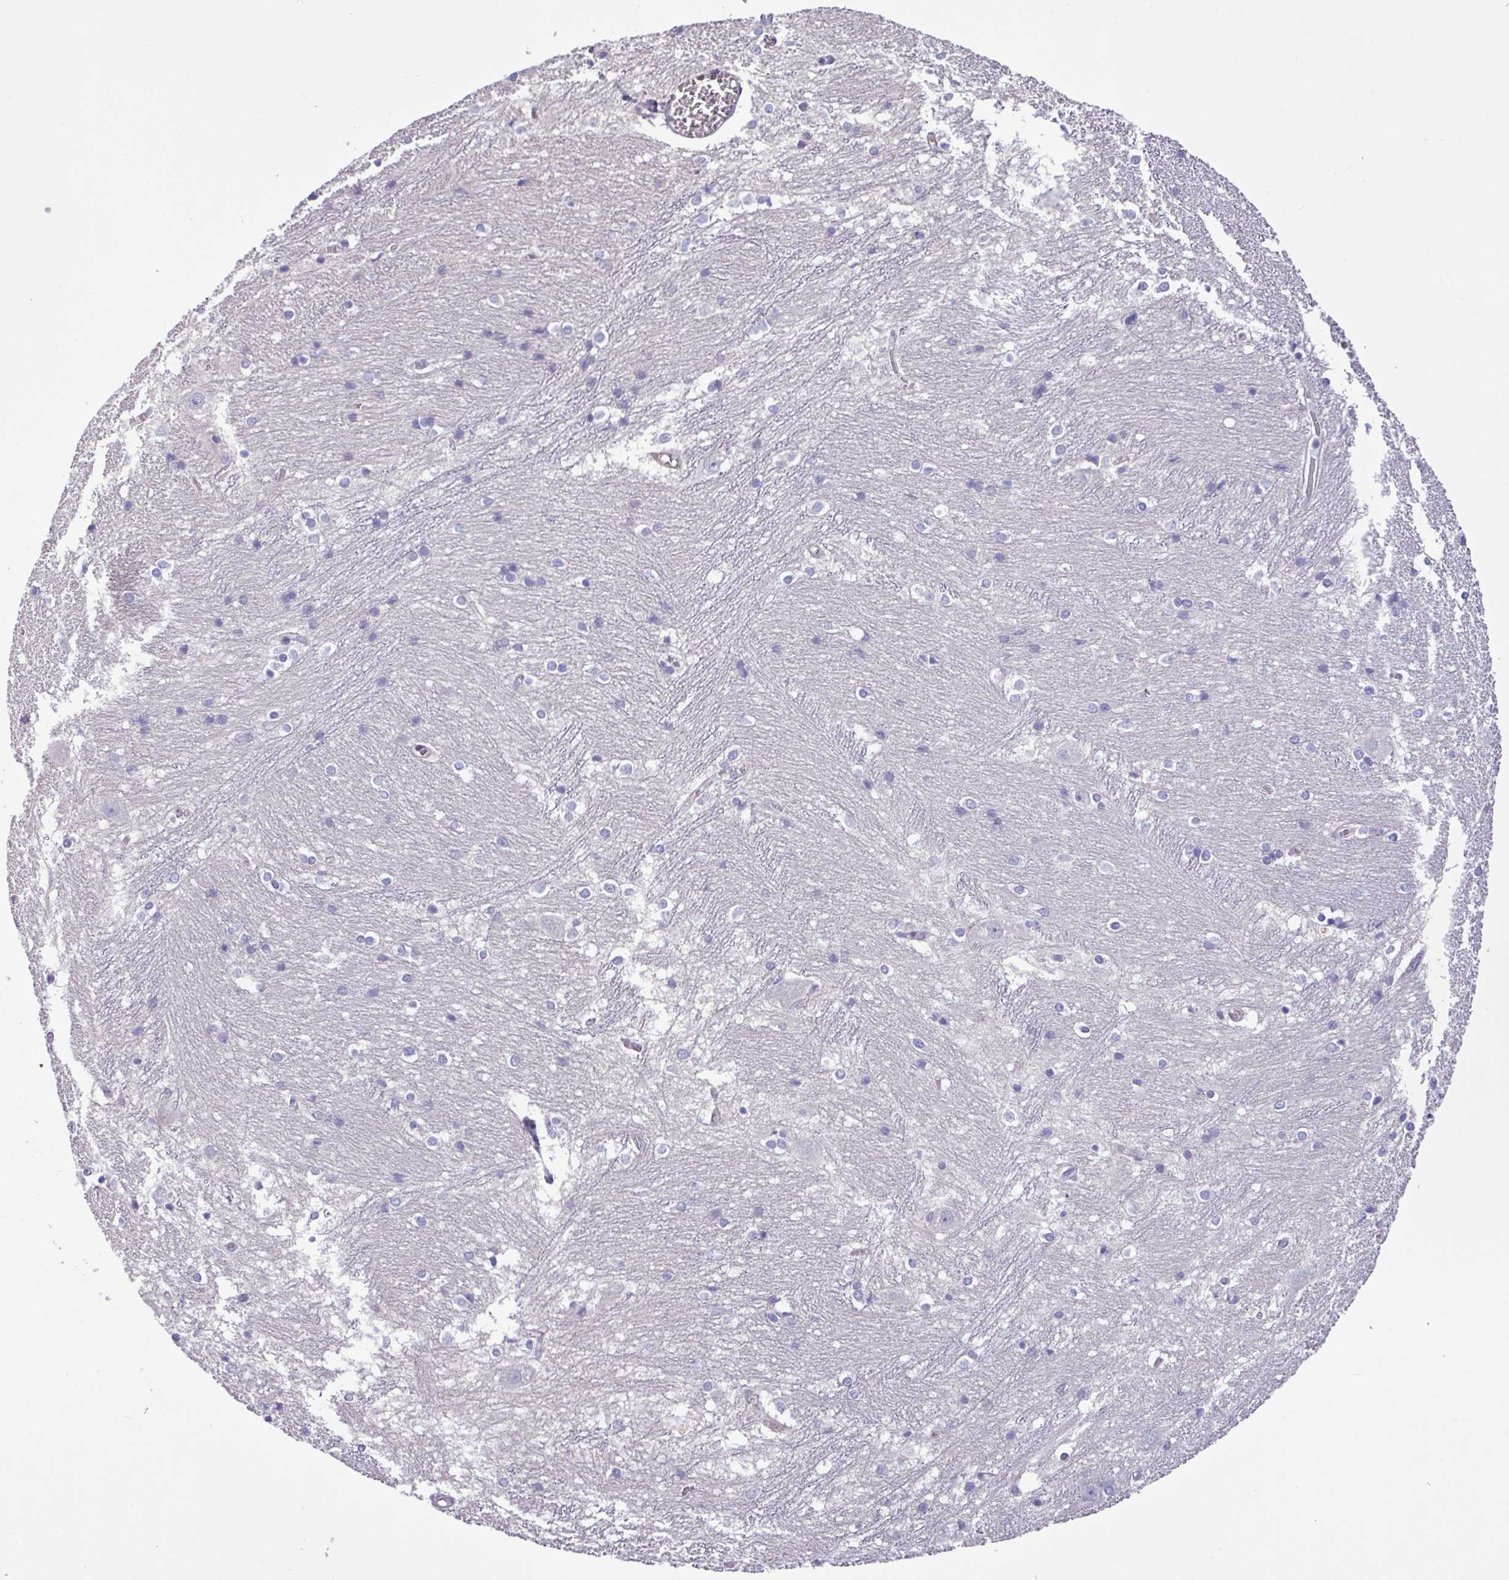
{"staining": {"intensity": "negative", "quantity": "none", "location": "none"}, "tissue": "caudate", "cell_type": "Glial cells", "image_type": "normal", "snomed": [{"axis": "morphology", "description": "Normal tissue, NOS"}, {"axis": "topography", "description": "Lateral ventricle wall"}], "caption": "Immunohistochemistry image of benign caudate: human caudate stained with DAB demonstrates no significant protein expression in glial cells.", "gene": "MRM2", "patient": {"sex": "male", "age": 37}}